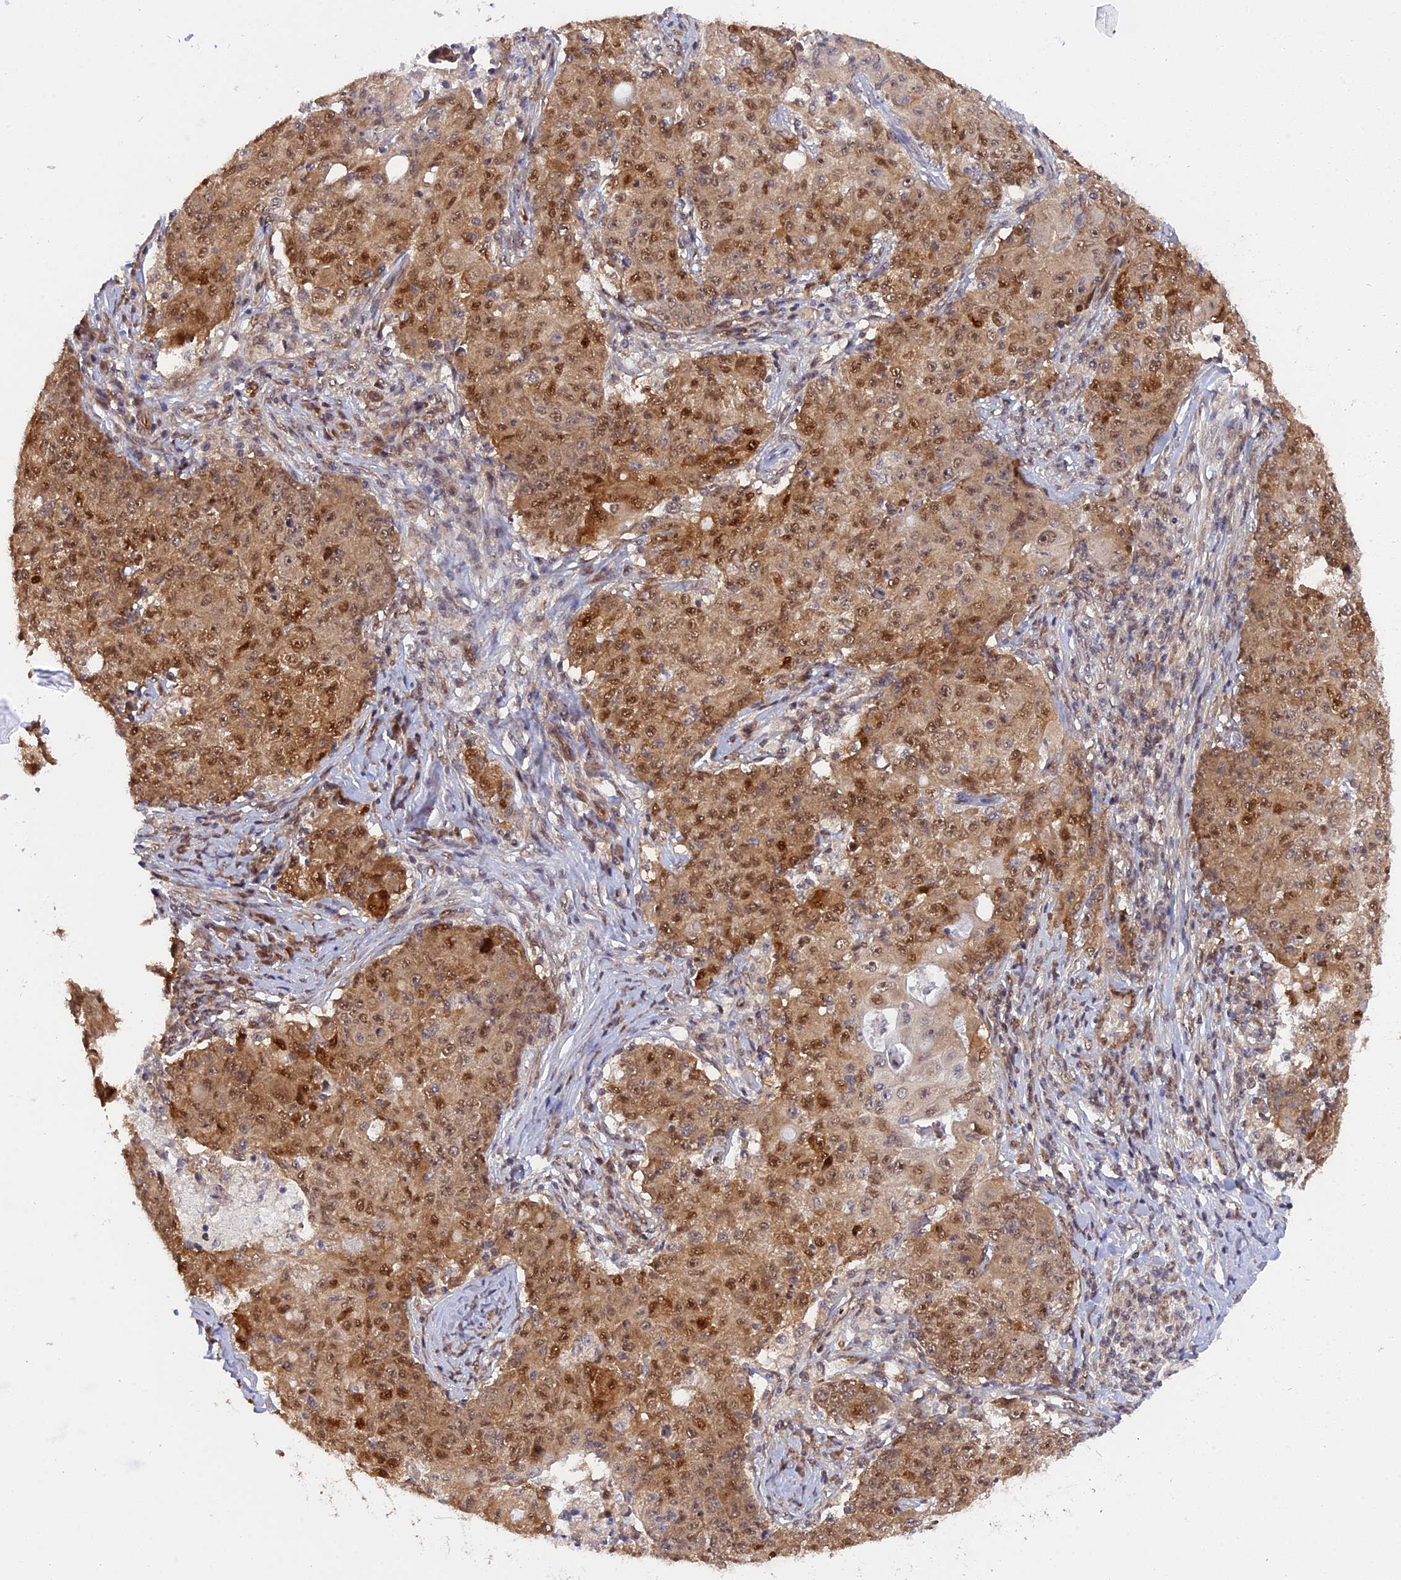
{"staining": {"intensity": "moderate", "quantity": ">75%", "location": "cytoplasmic/membranous,nuclear"}, "tissue": "ovarian cancer", "cell_type": "Tumor cells", "image_type": "cancer", "snomed": [{"axis": "morphology", "description": "Carcinoma, endometroid"}, {"axis": "topography", "description": "Ovary"}], "caption": "The histopathology image demonstrates staining of ovarian cancer, revealing moderate cytoplasmic/membranous and nuclear protein staining (brown color) within tumor cells.", "gene": "ZNF428", "patient": {"sex": "female", "age": 42}}